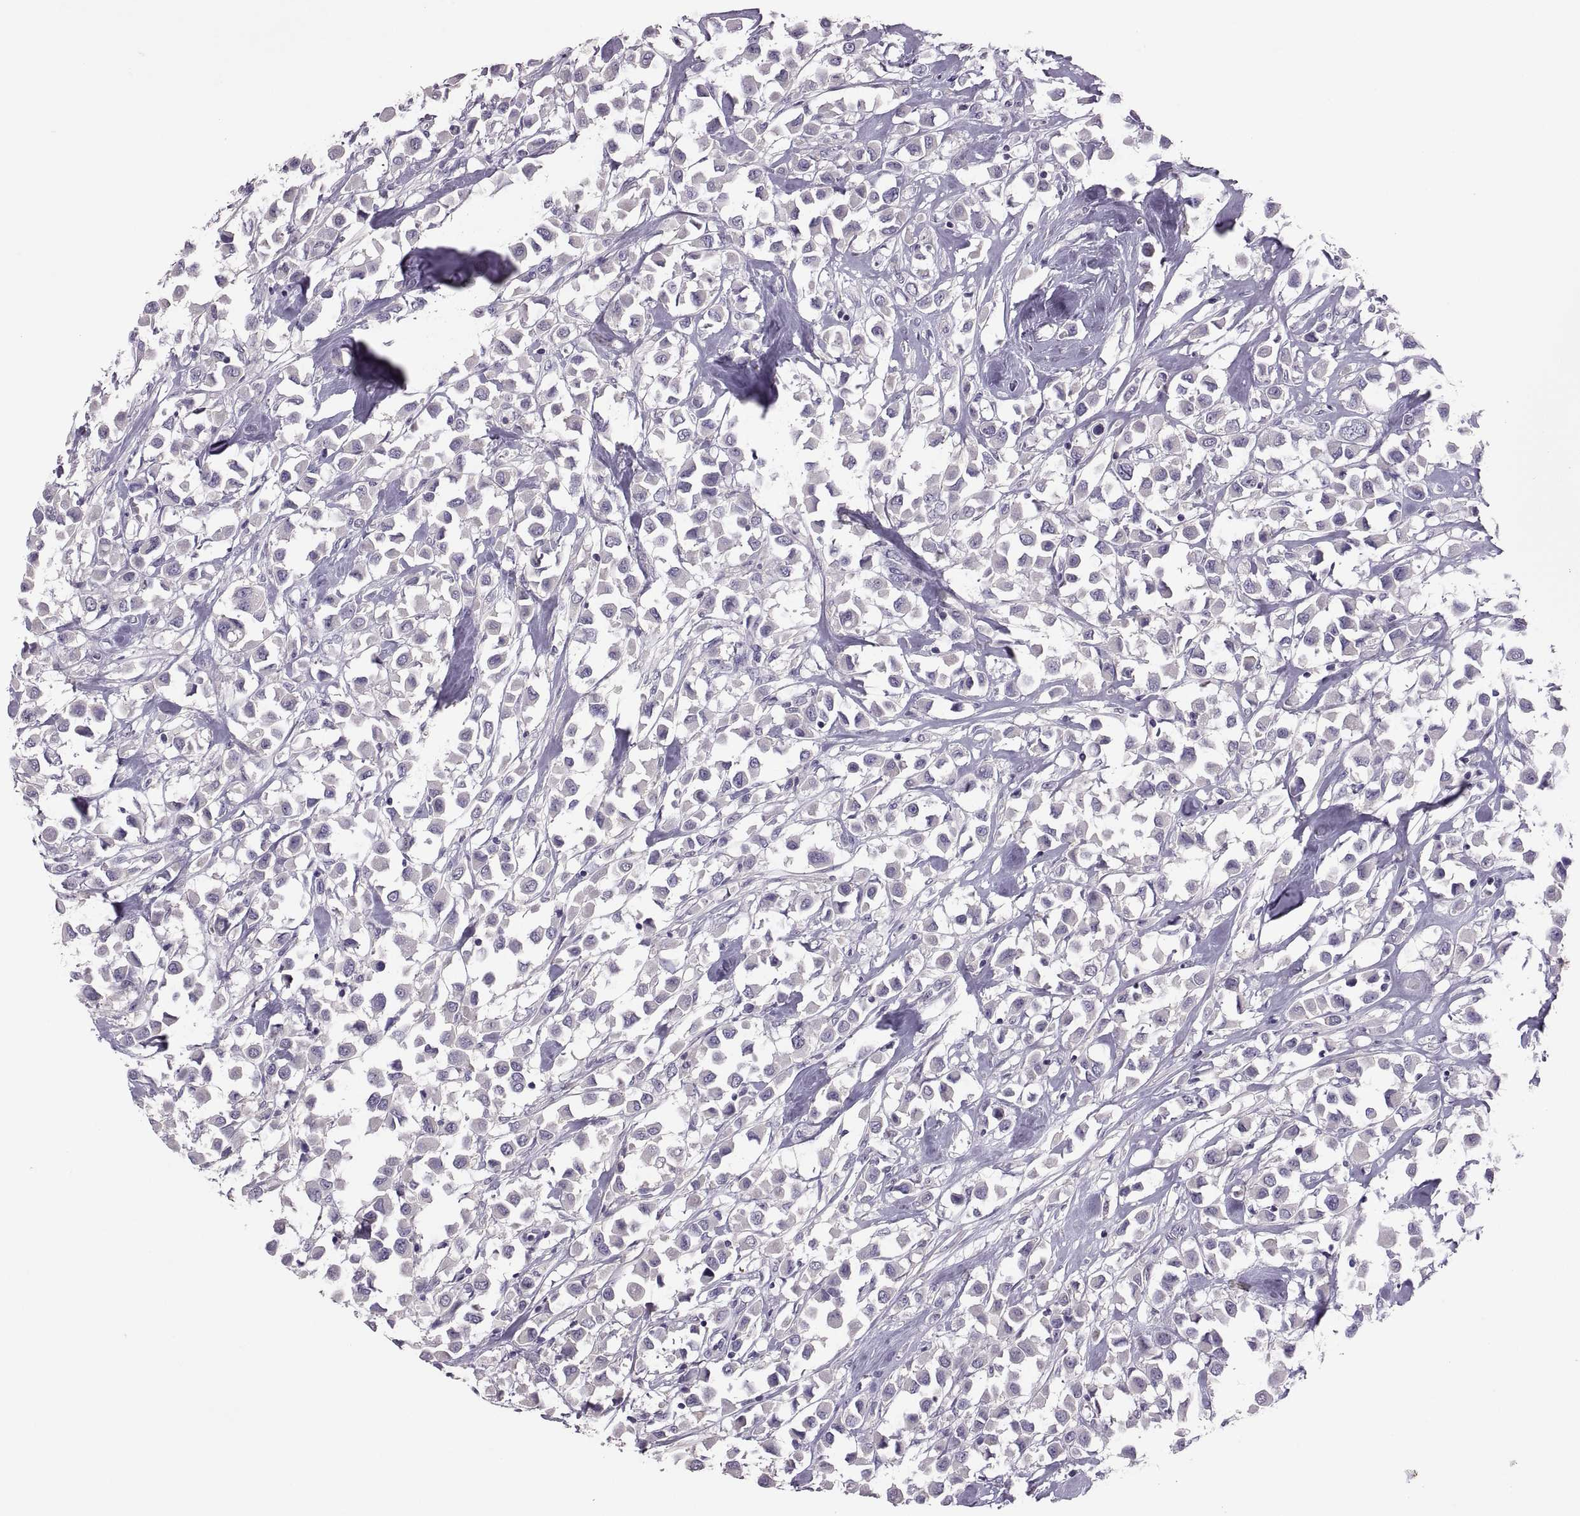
{"staining": {"intensity": "negative", "quantity": "none", "location": "none"}, "tissue": "breast cancer", "cell_type": "Tumor cells", "image_type": "cancer", "snomed": [{"axis": "morphology", "description": "Duct carcinoma"}, {"axis": "topography", "description": "Breast"}], "caption": "High magnification brightfield microscopy of infiltrating ductal carcinoma (breast) stained with DAB (3,3'-diaminobenzidine) (brown) and counterstained with hematoxylin (blue): tumor cells show no significant positivity. (DAB (3,3'-diaminobenzidine) IHC visualized using brightfield microscopy, high magnification).", "gene": "TBX19", "patient": {"sex": "female", "age": 61}}